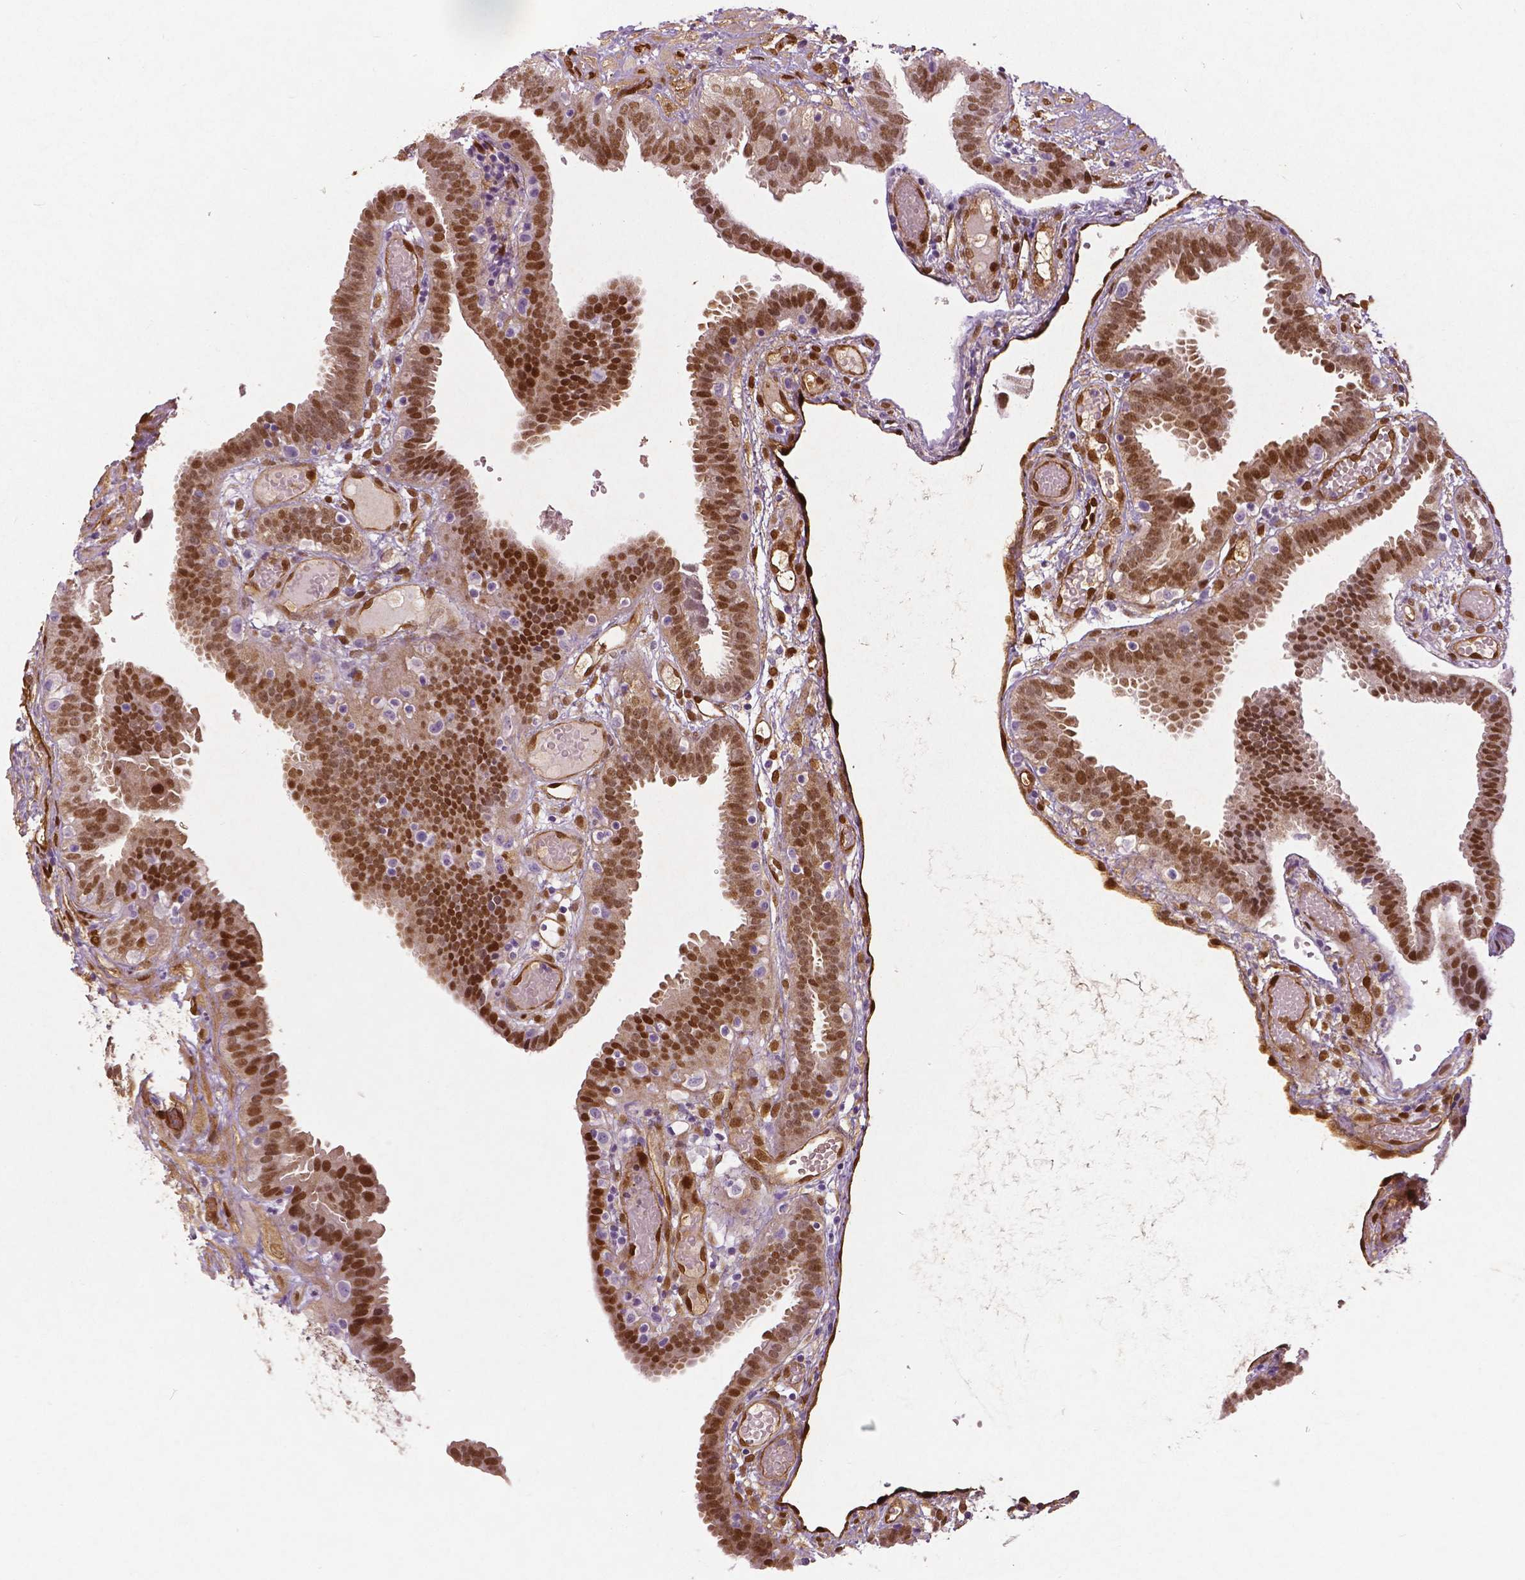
{"staining": {"intensity": "moderate", "quantity": ">75%", "location": "cytoplasmic/membranous,nuclear"}, "tissue": "fallopian tube", "cell_type": "Glandular cells", "image_type": "normal", "snomed": [{"axis": "morphology", "description": "Normal tissue, NOS"}, {"axis": "topography", "description": "Fallopian tube"}], "caption": "Immunohistochemical staining of normal human fallopian tube exhibits medium levels of moderate cytoplasmic/membranous,nuclear staining in approximately >75% of glandular cells.", "gene": "WWTR1", "patient": {"sex": "female", "age": 37}}